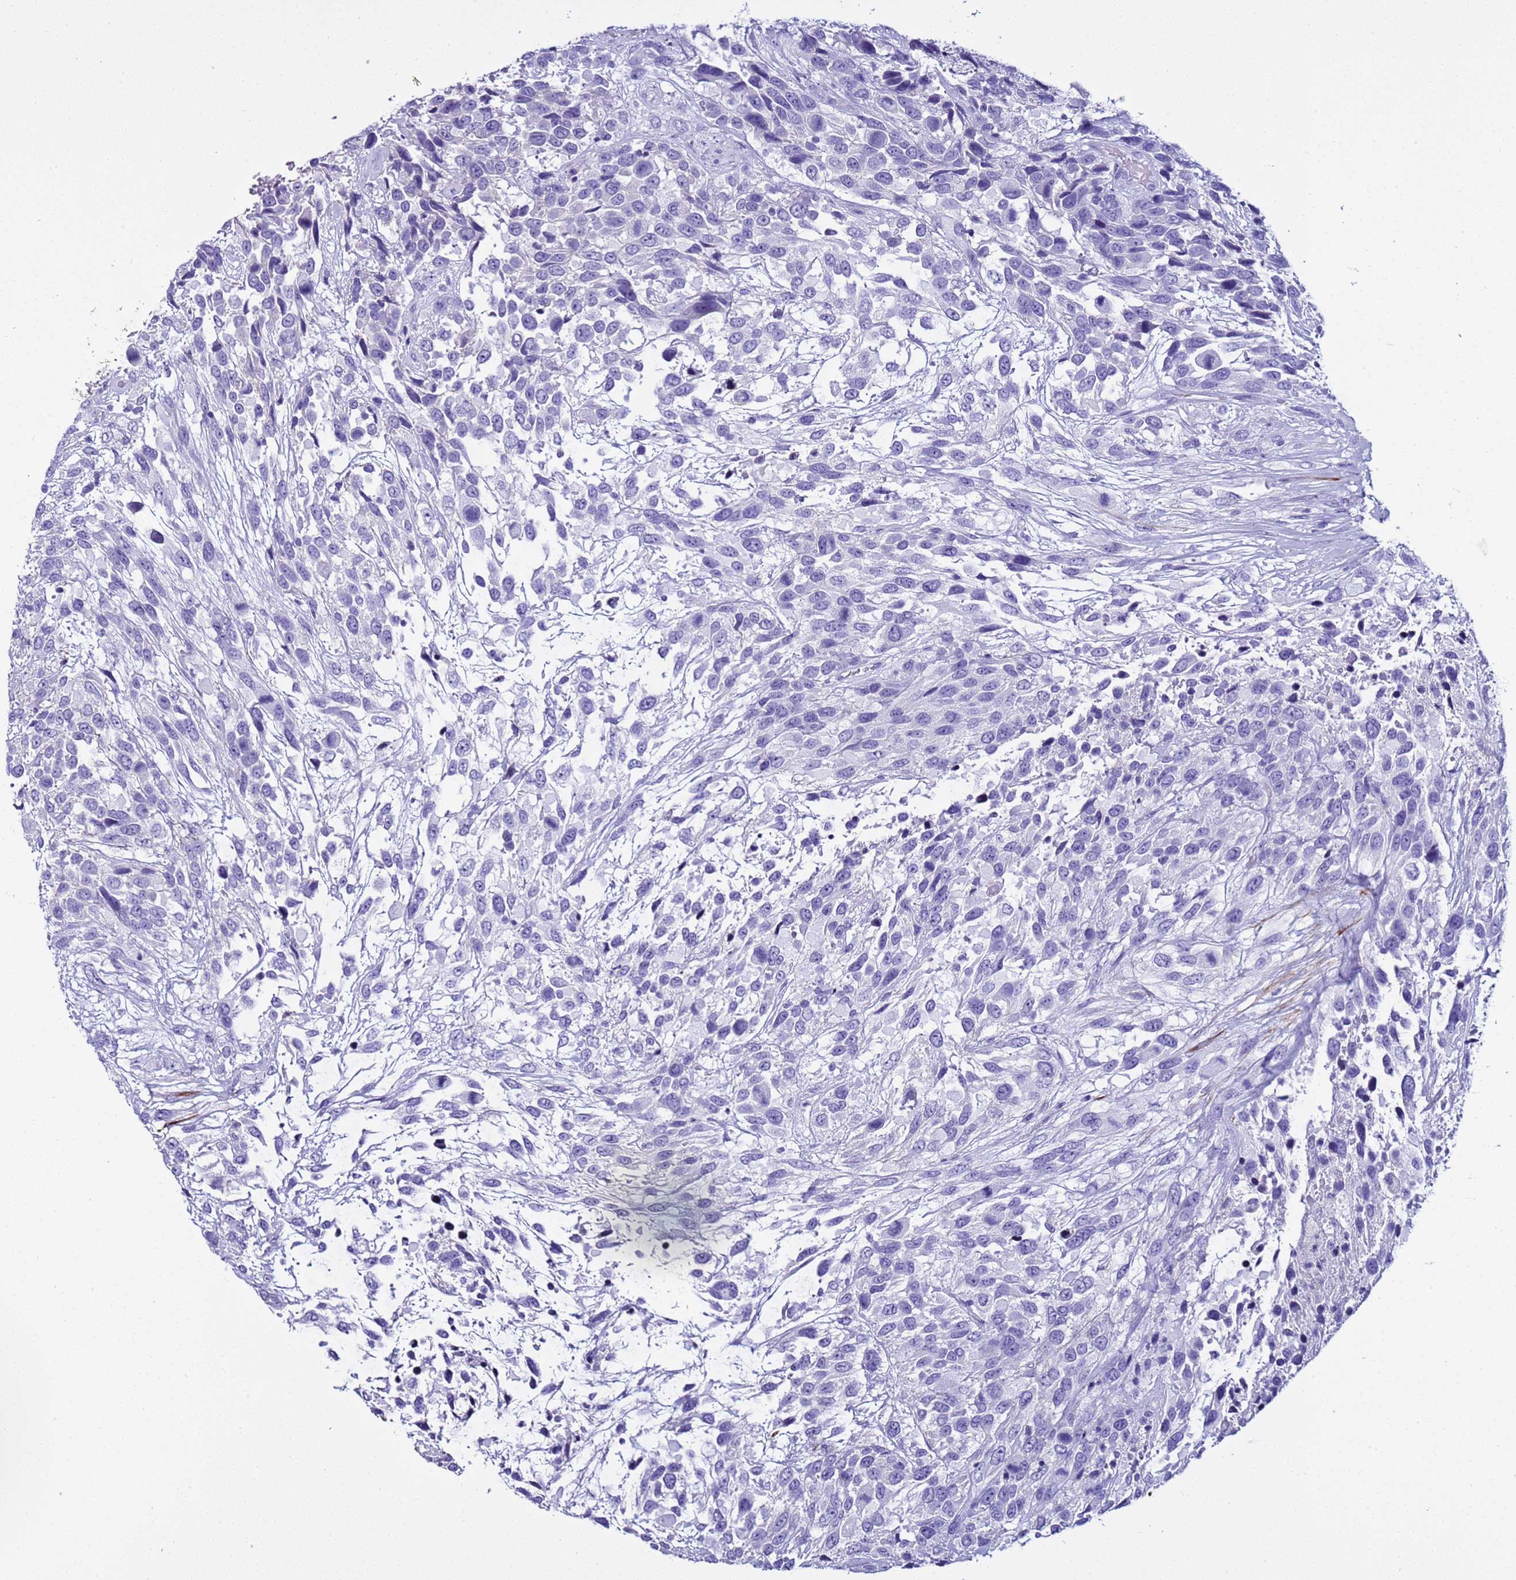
{"staining": {"intensity": "negative", "quantity": "none", "location": "none"}, "tissue": "urothelial cancer", "cell_type": "Tumor cells", "image_type": "cancer", "snomed": [{"axis": "morphology", "description": "Urothelial carcinoma, High grade"}, {"axis": "topography", "description": "Urinary bladder"}], "caption": "Immunohistochemistry (IHC) histopathology image of human urothelial carcinoma (high-grade) stained for a protein (brown), which reveals no expression in tumor cells. (DAB immunohistochemistry (IHC) with hematoxylin counter stain).", "gene": "LCMT1", "patient": {"sex": "female", "age": 70}}